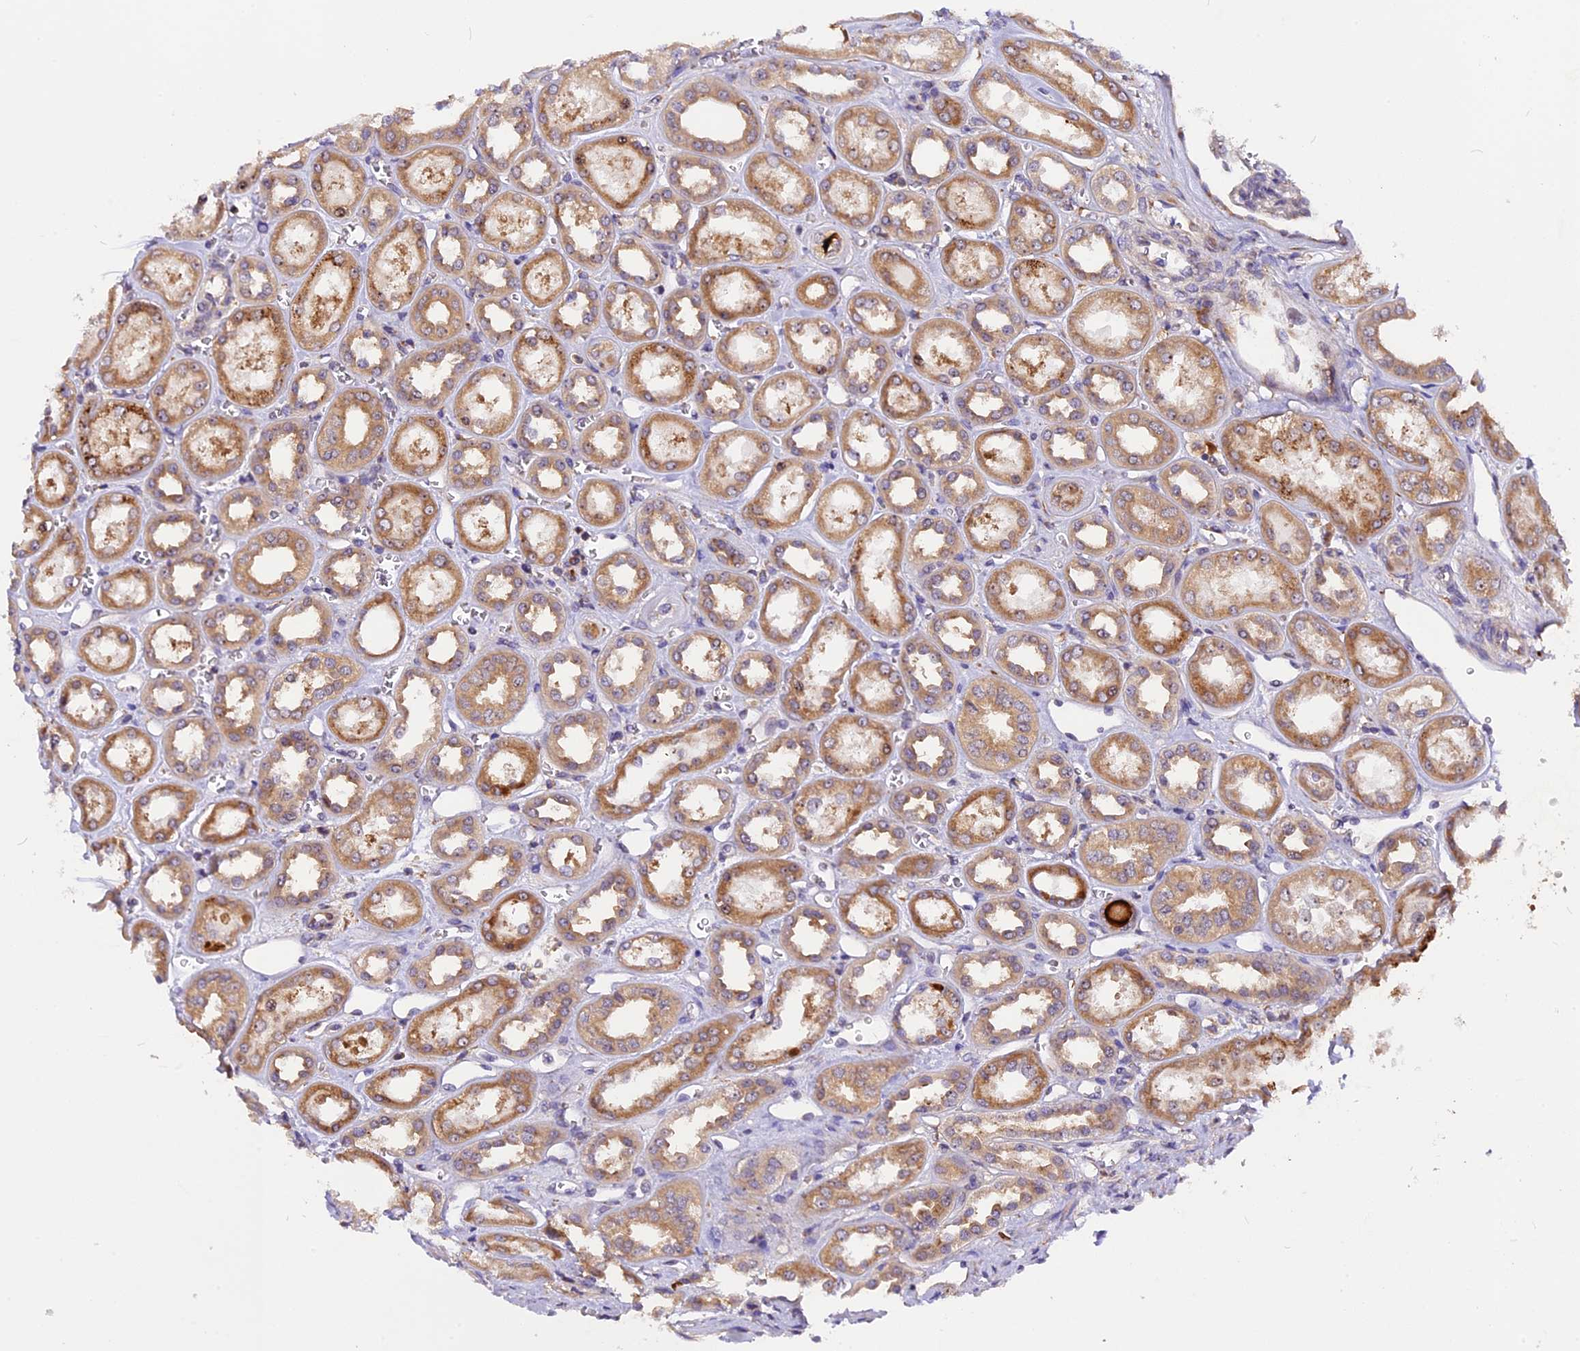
{"staining": {"intensity": "weak", "quantity": ">75%", "location": "cytoplasmic/membranous"}, "tissue": "kidney", "cell_type": "Cells in glomeruli", "image_type": "normal", "snomed": [{"axis": "morphology", "description": "Normal tissue, NOS"}, {"axis": "morphology", "description": "Adenocarcinoma, NOS"}, {"axis": "topography", "description": "Kidney"}], "caption": "A low amount of weak cytoplasmic/membranous positivity is seen in about >75% of cells in glomeruli in benign kidney.", "gene": "GNPTAB", "patient": {"sex": "female", "age": 68}}